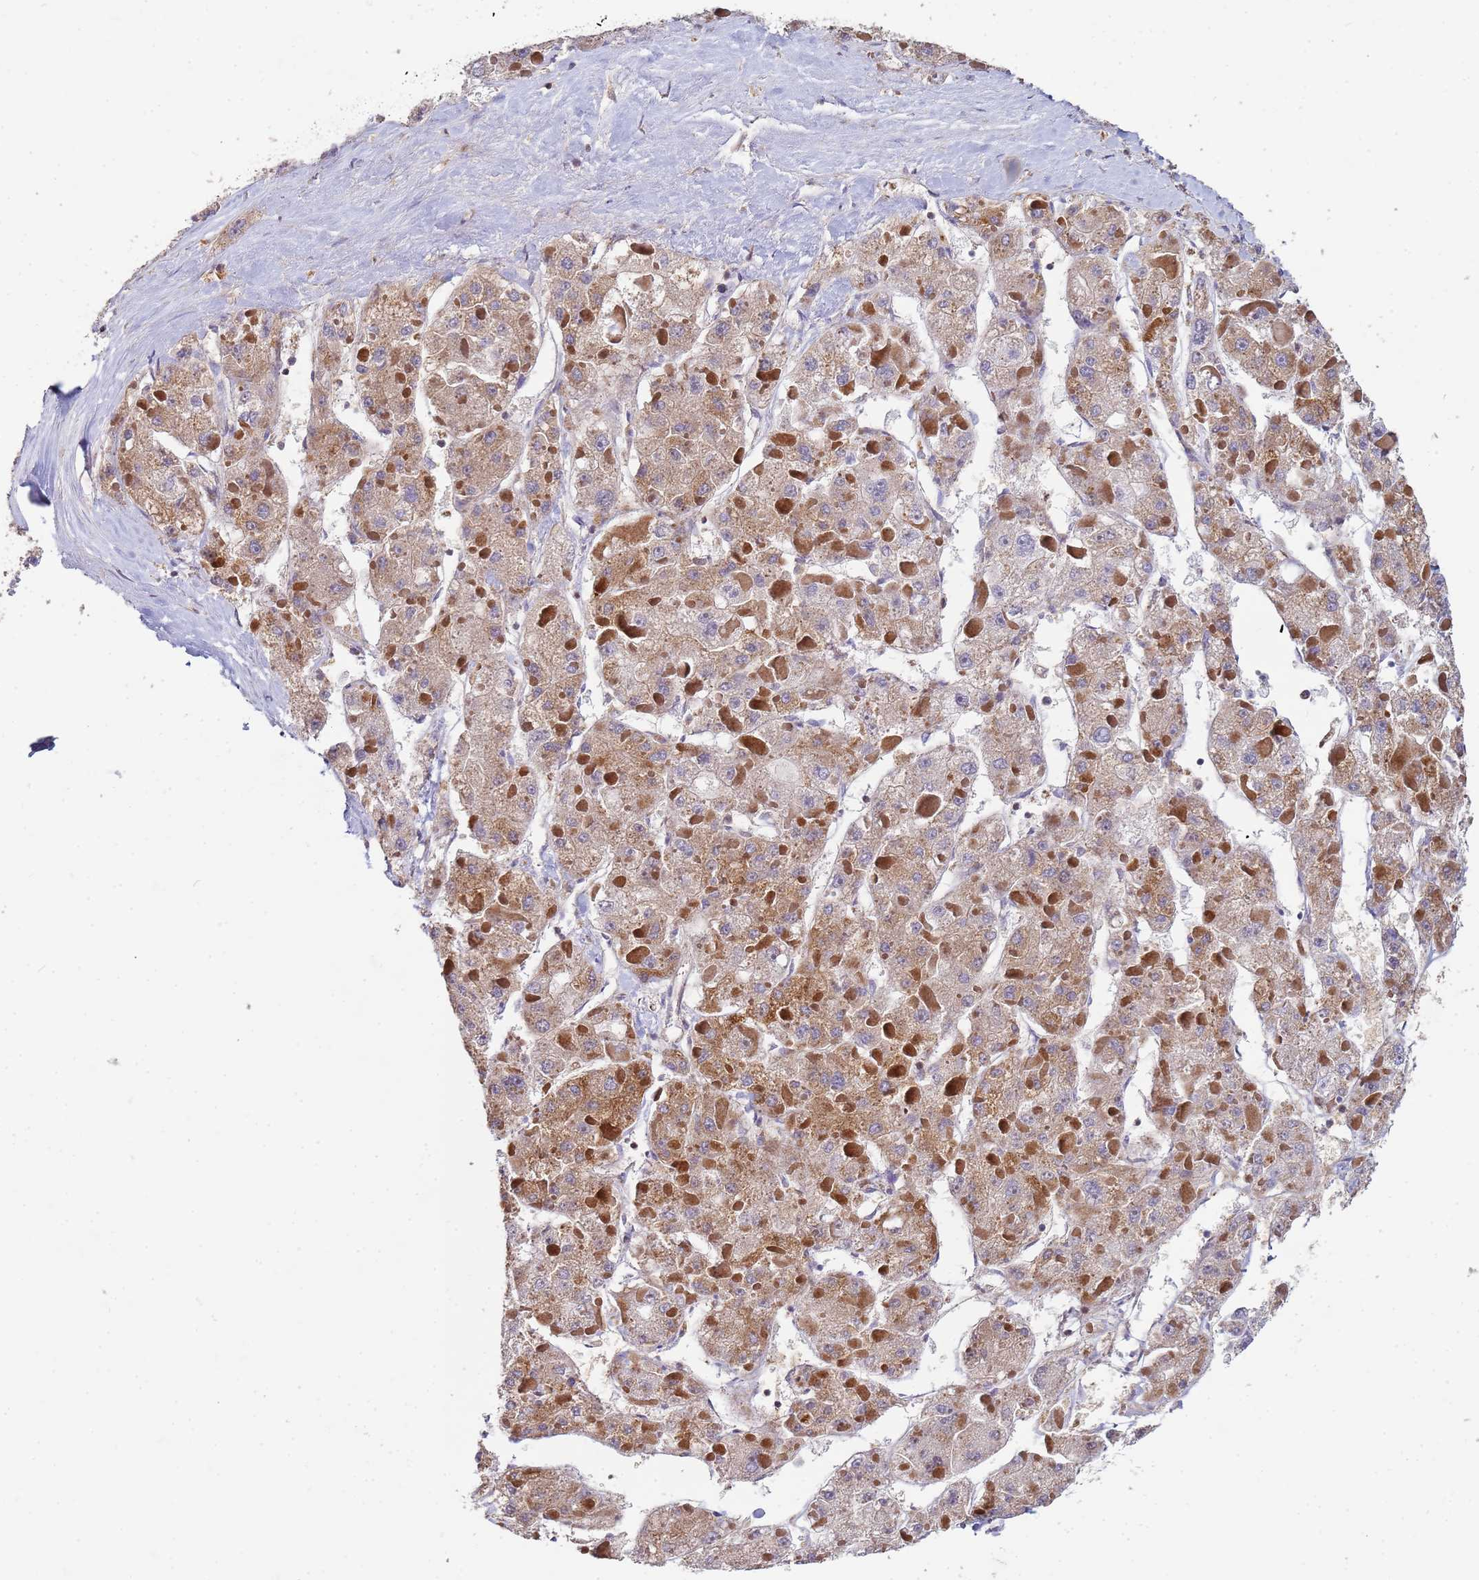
{"staining": {"intensity": "weak", "quantity": ">75%", "location": "cytoplasmic/membranous"}, "tissue": "liver cancer", "cell_type": "Tumor cells", "image_type": "cancer", "snomed": [{"axis": "morphology", "description": "Carcinoma, Hepatocellular, NOS"}, {"axis": "topography", "description": "Liver"}], "caption": "Liver hepatocellular carcinoma stained for a protein (brown) displays weak cytoplasmic/membranous positive staining in about >75% of tumor cells.", "gene": "CDC34", "patient": {"sex": "female", "age": 73}}